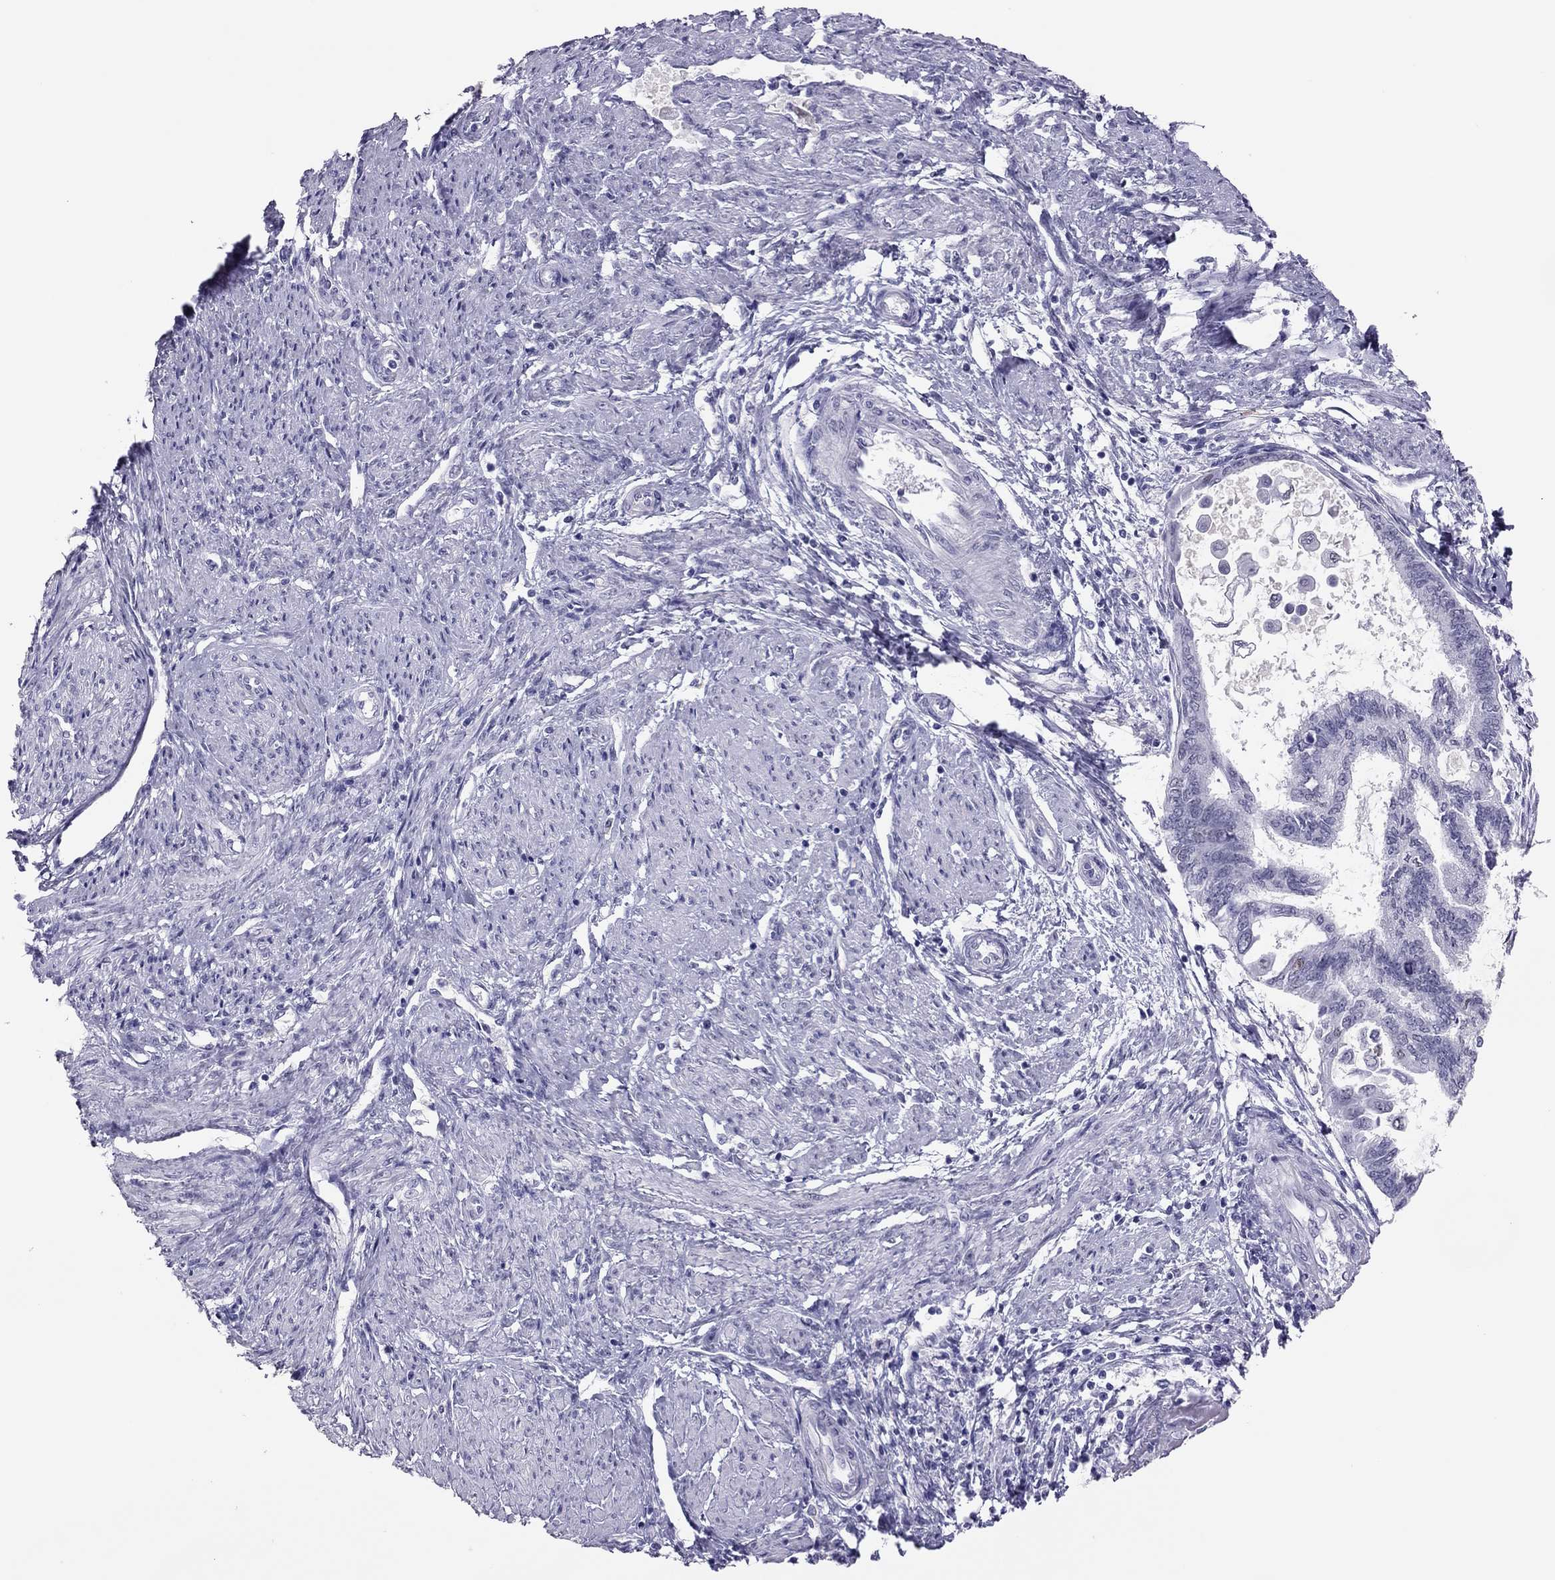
{"staining": {"intensity": "negative", "quantity": "none", "location": "none"}, "tissue": "endometrial cancer", "cell_type": "Tumor cells", "image_type": "cancer", "snomed": [{"axis": "morphology", "description": "Adenocarcinoma, NOS"}, {"axis": "topography", "description": "Endometrium"}], "caption": "Tumor cells show no significant protein staining in endometrial cancer.", "gene": "PHOX2A", "patient": {"sex": "female", "age": 86}}